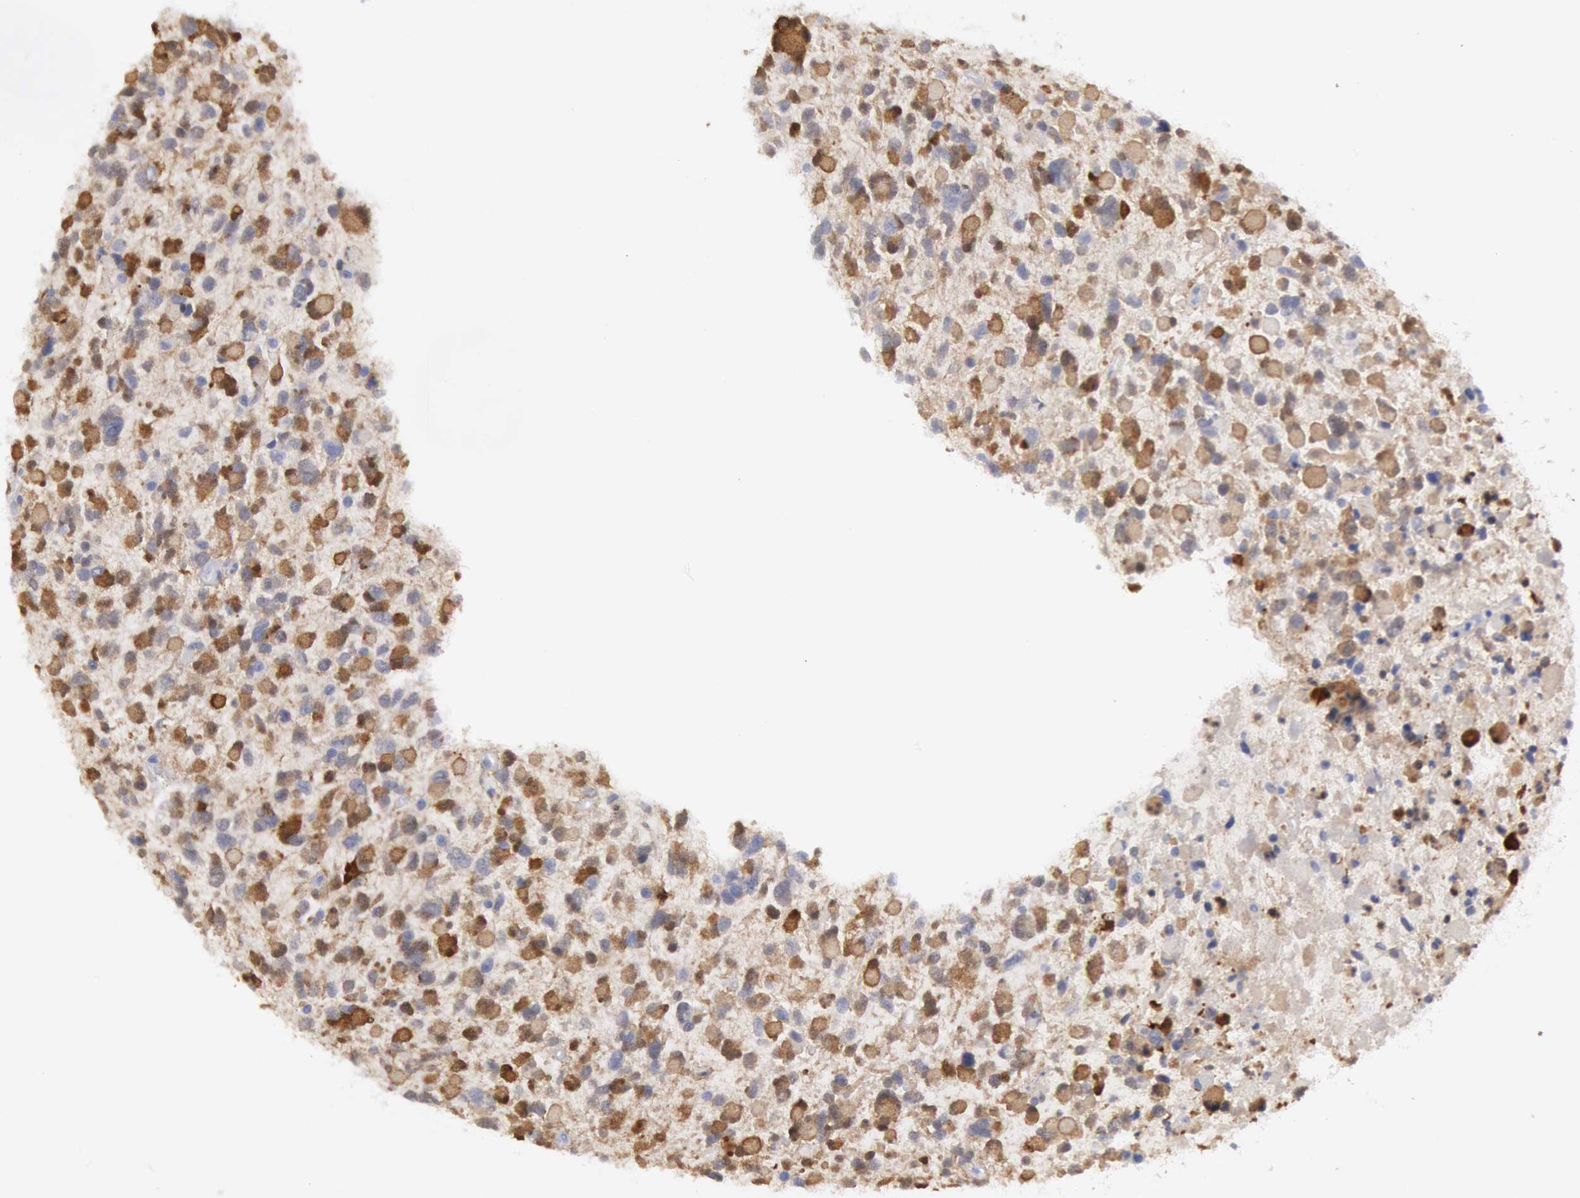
{"staining": {"intensity": "moderate", "quantity": "25%-75%", "location": "cytoplasmic/membranous"}, "tissue": "glioma", "cell_type": "Tumor cells", "image_type": "cancer", "snomed": [{"axis": "morphology", "description": "Glioma, malignant, High grade"}, {"axis": "topography", "description": "Brain"}], "caption": "Human high-grade glioma (malignant) stained for a protein (brown) reveals moderate cytoplasmic/membranous positive positivity in approximately 25%-75% of tumor cells.", "gene": "FHL1", "patient": {"sex": "female", "age": 37}}